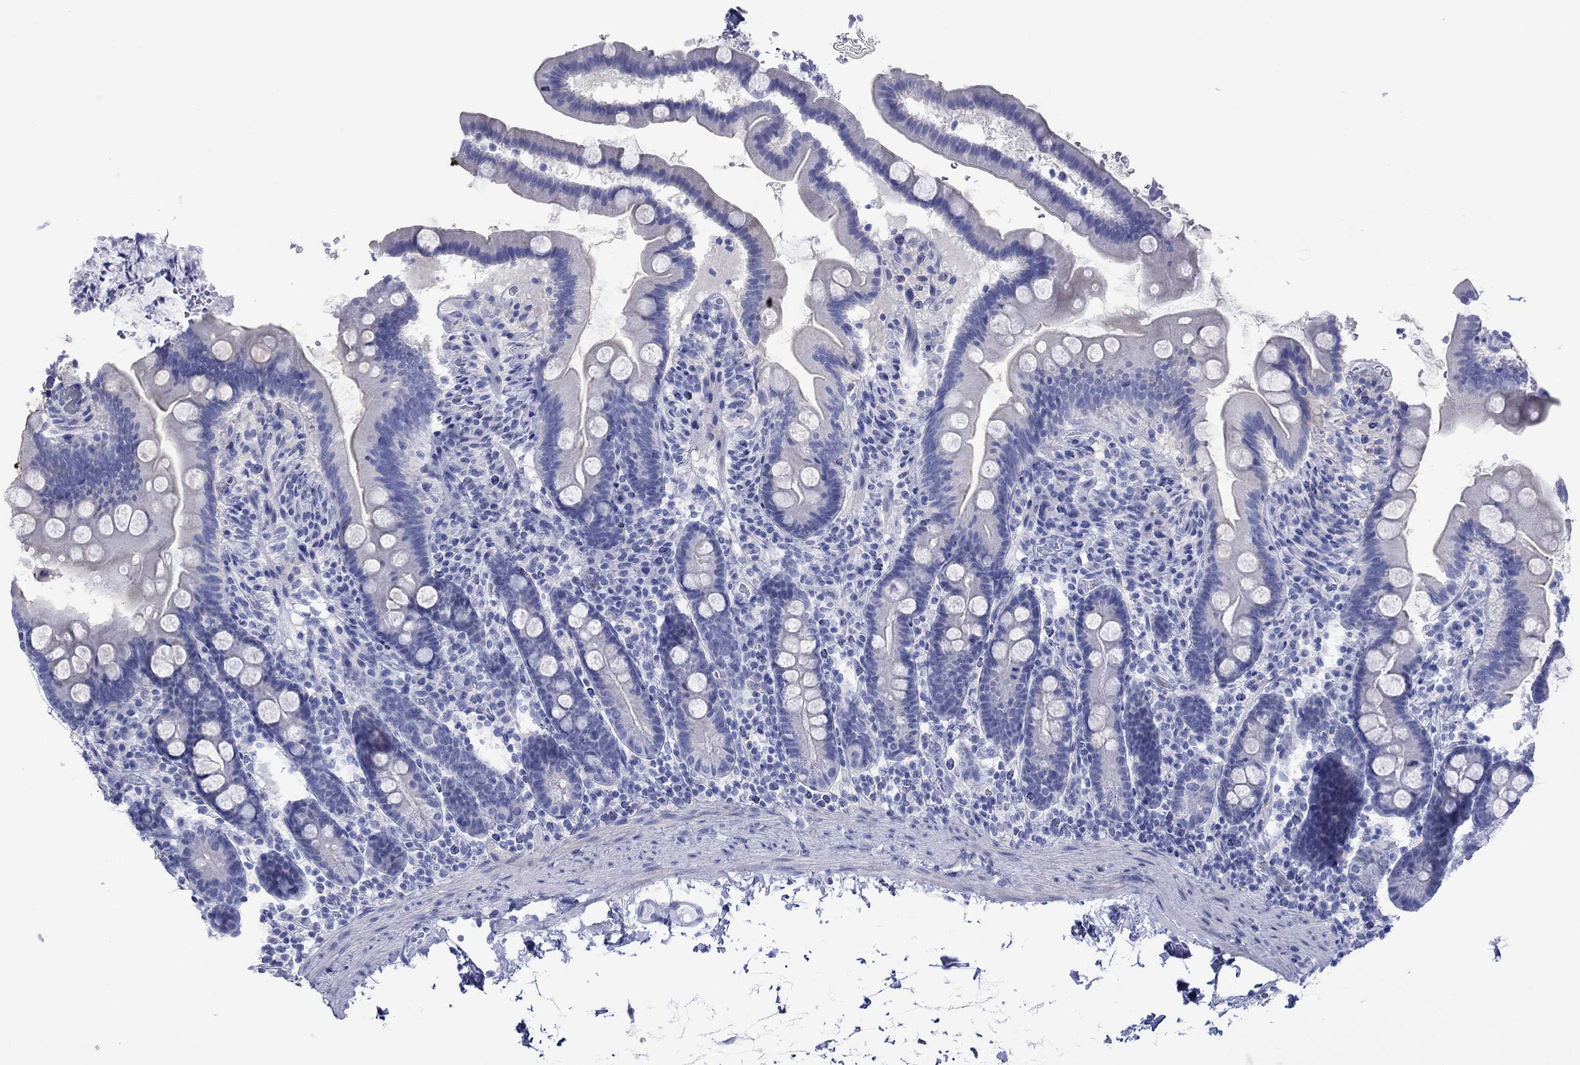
{"staining": {"intensity": "negative", "quantity": "none", "location": "none"}, "tissue": "duodenum", "cell_type": "Glandular cells", "image_type": "normal", "snomed": [{"axis": "morphology", "description": "Normal tissue, NOS"}, {"axis": "topography", "description": "Duodenum"}], "caption": "This is an IHC image of benign duodenum. There is no staining in glandular cells.", "gene": "MLANA", "patient": {"sex": "male", "age": 59}}